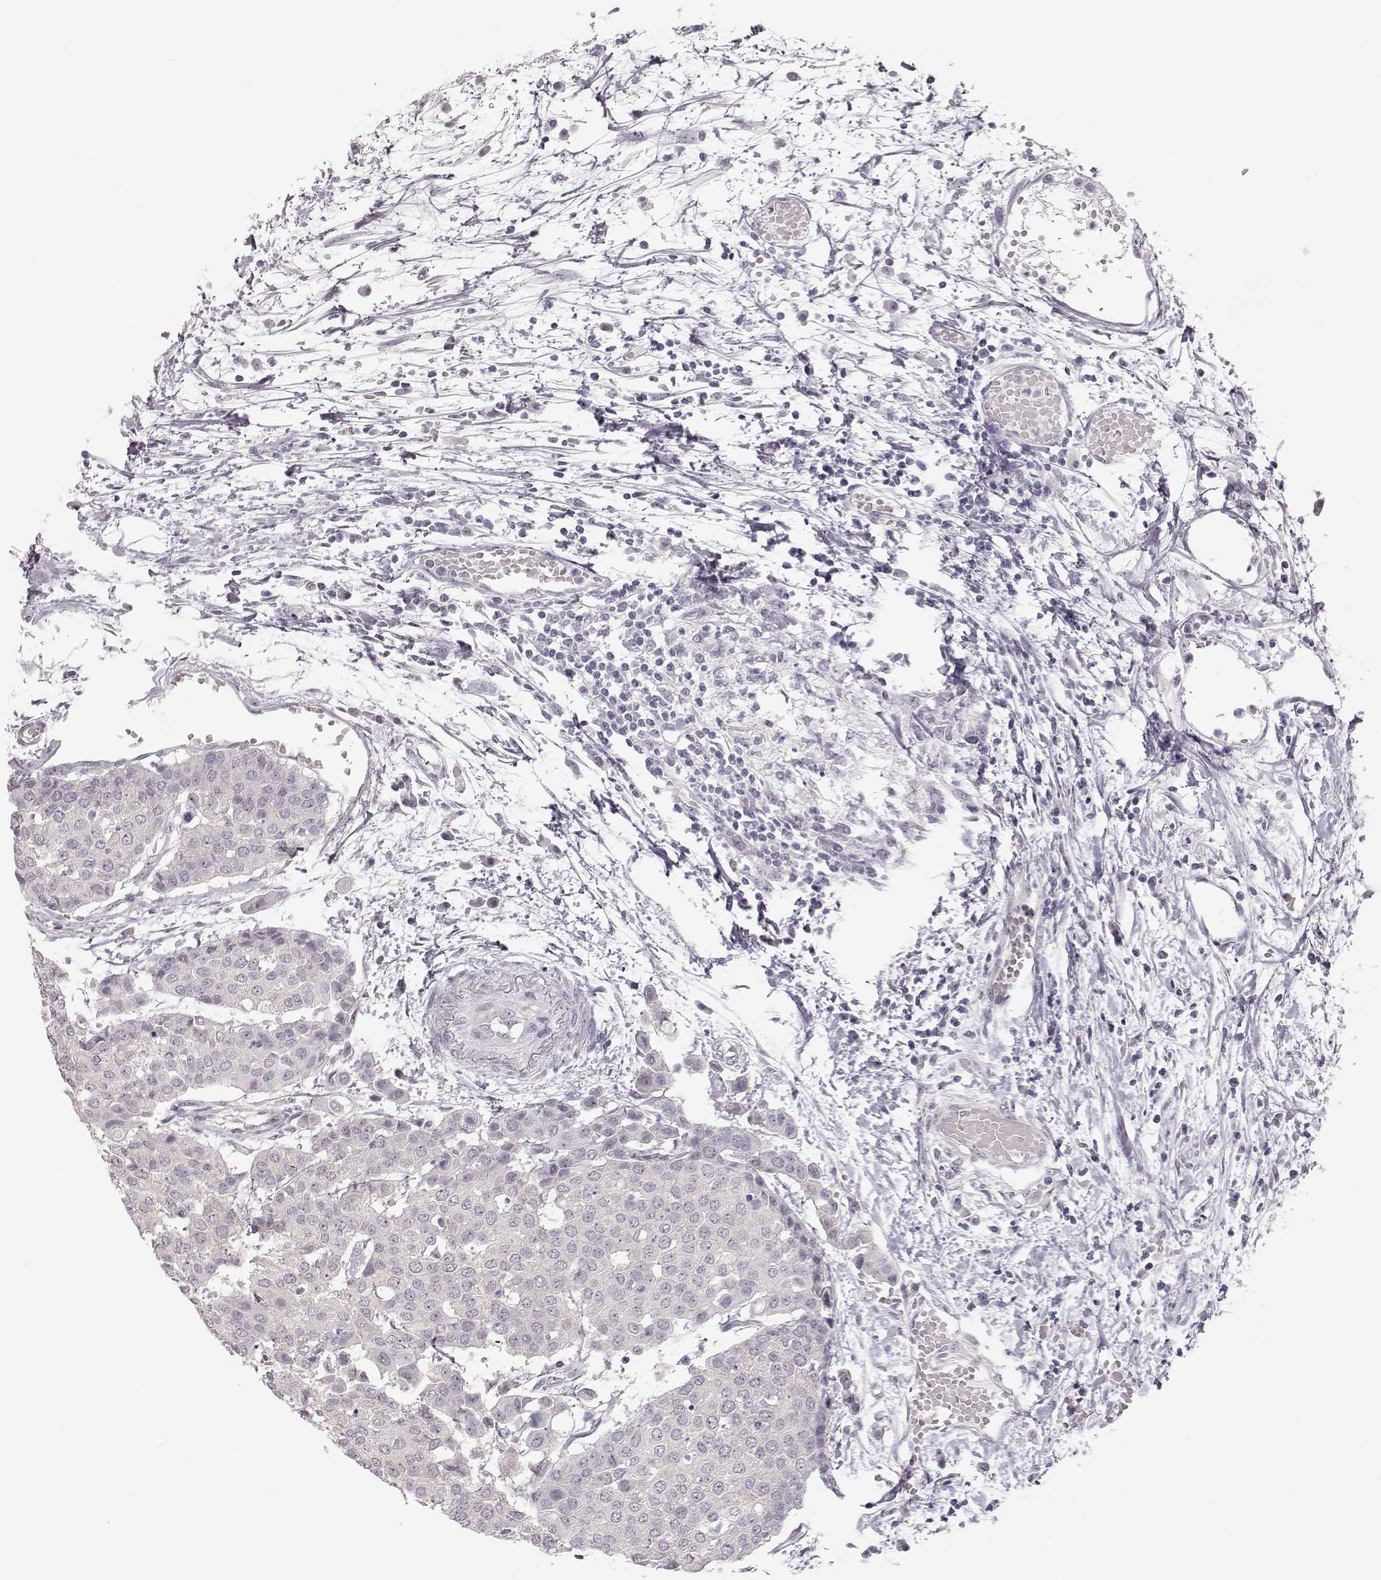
{"staining": {"intensity": "negative", "quantity": "none", "location": "none"}, "tissue": "carcinoid", "cell_type": "Tumor cells", "image_type": "cancer", "snomed": [{"axis": "morphology", "description": "Carcinoid, malignant, NOS"}, {"axis": "topography", "description": "Colon"}], "caption": "IHC micrograph of human carcinoid stained for a protein (brown), which shows no positivity in tumor cells. (Stains: DAB (3,3'-diaminobenzidine) immunohistochemistry with hematoxylin counter stain, Microscopy: brightfield microscopy at high magnification).", "gene": "FAM205A", "patient": {"sex": "male", "age": 81}}